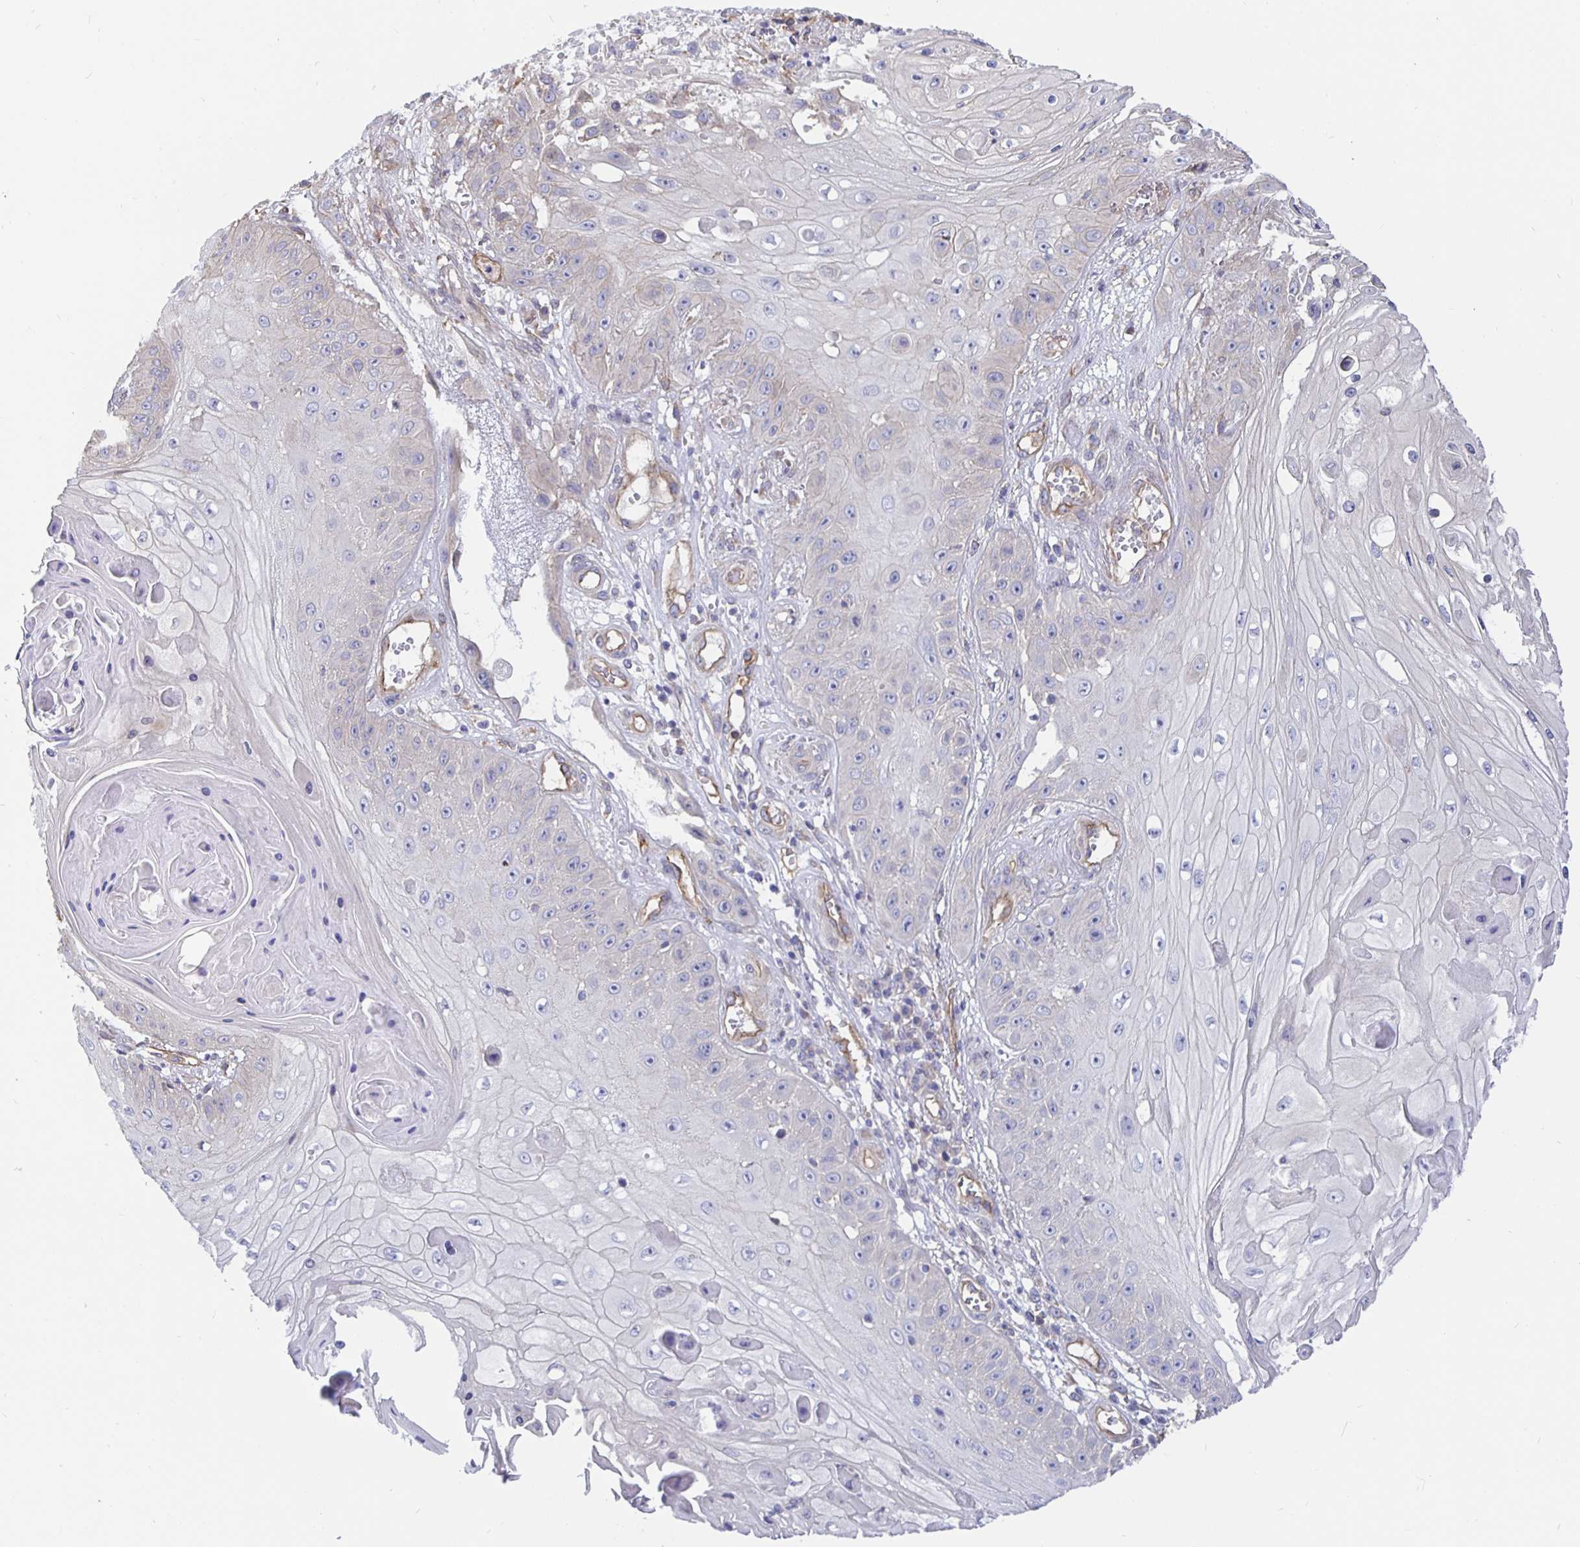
{"staining": {"intensity": "negative", "quantity": "none", "location": "none"}, "tissue": "skin cancer", "cell_type": "Tumor cells", "image_type": "cancer", "snomed": [{"axis": "morphology", "description": "Squamous cell carcinoma, NOS"}, {"axis": "topography", "description": "Skin"}], "caption": "The histopathology image displays no staining of tumor cells in skin cancer (squamous cell carcinoma).", "gene": "ARHGEF39", "patient": {"sex": "male", "age": 70}}